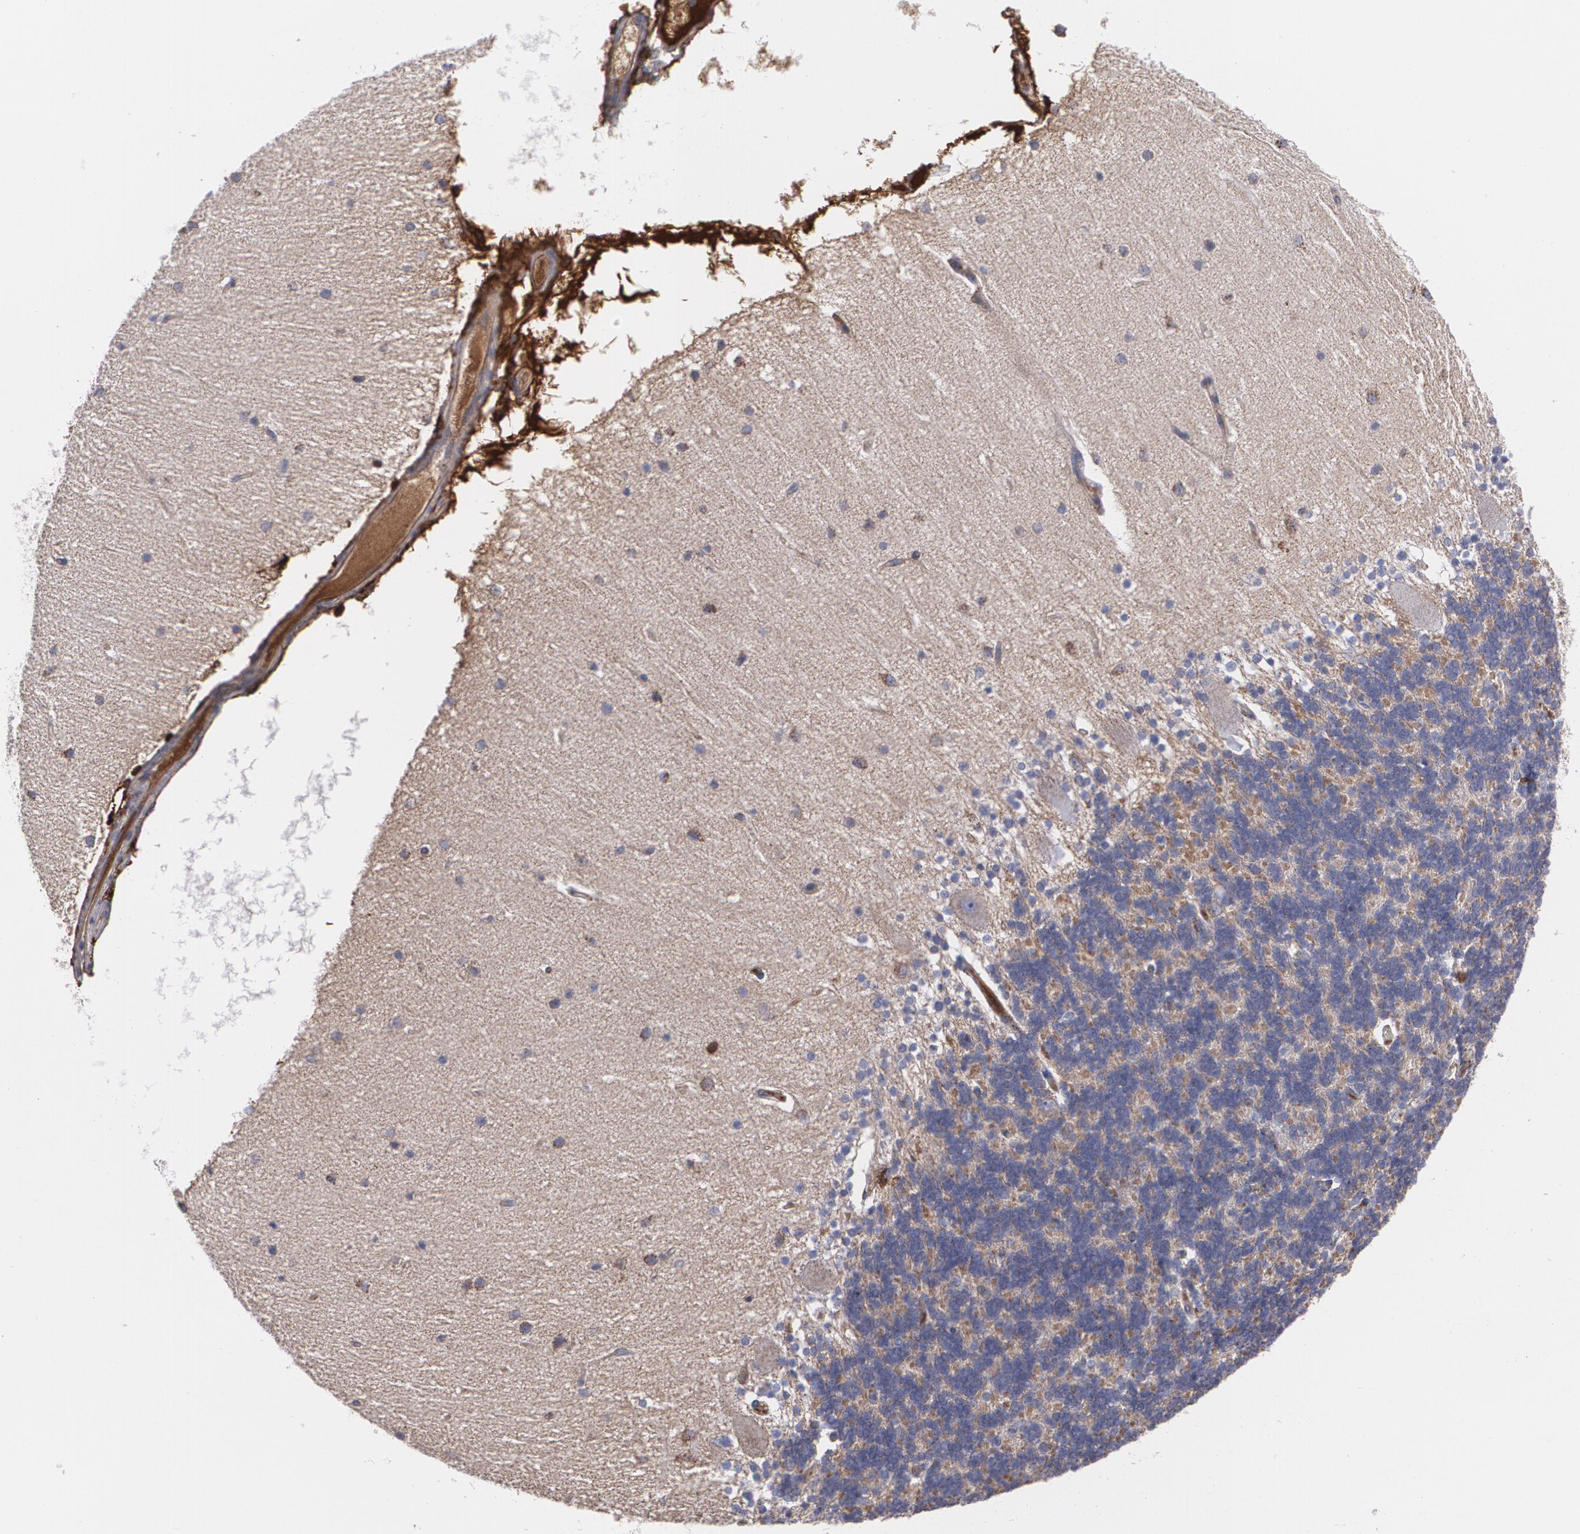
{"staining": {"intensity": "negative", "quantity": "none", "location": "none"}, "tissue": "cerebellum", "cell_type": "Cells in granular layer", "image_type": "normal", "snomed": [{"axis": "morphology", "description": "Normal tissue, NOS"}, {"axis": "topography", "description": "Cerebellum"}], "caption": "High power microscopy micrograph of an immunohistochemistry image of benign cerebellum, revealing no significant positivity in cells in granular layer.", "gene": "FBLN1", "patient": {"sex": "female", "age": 54}}